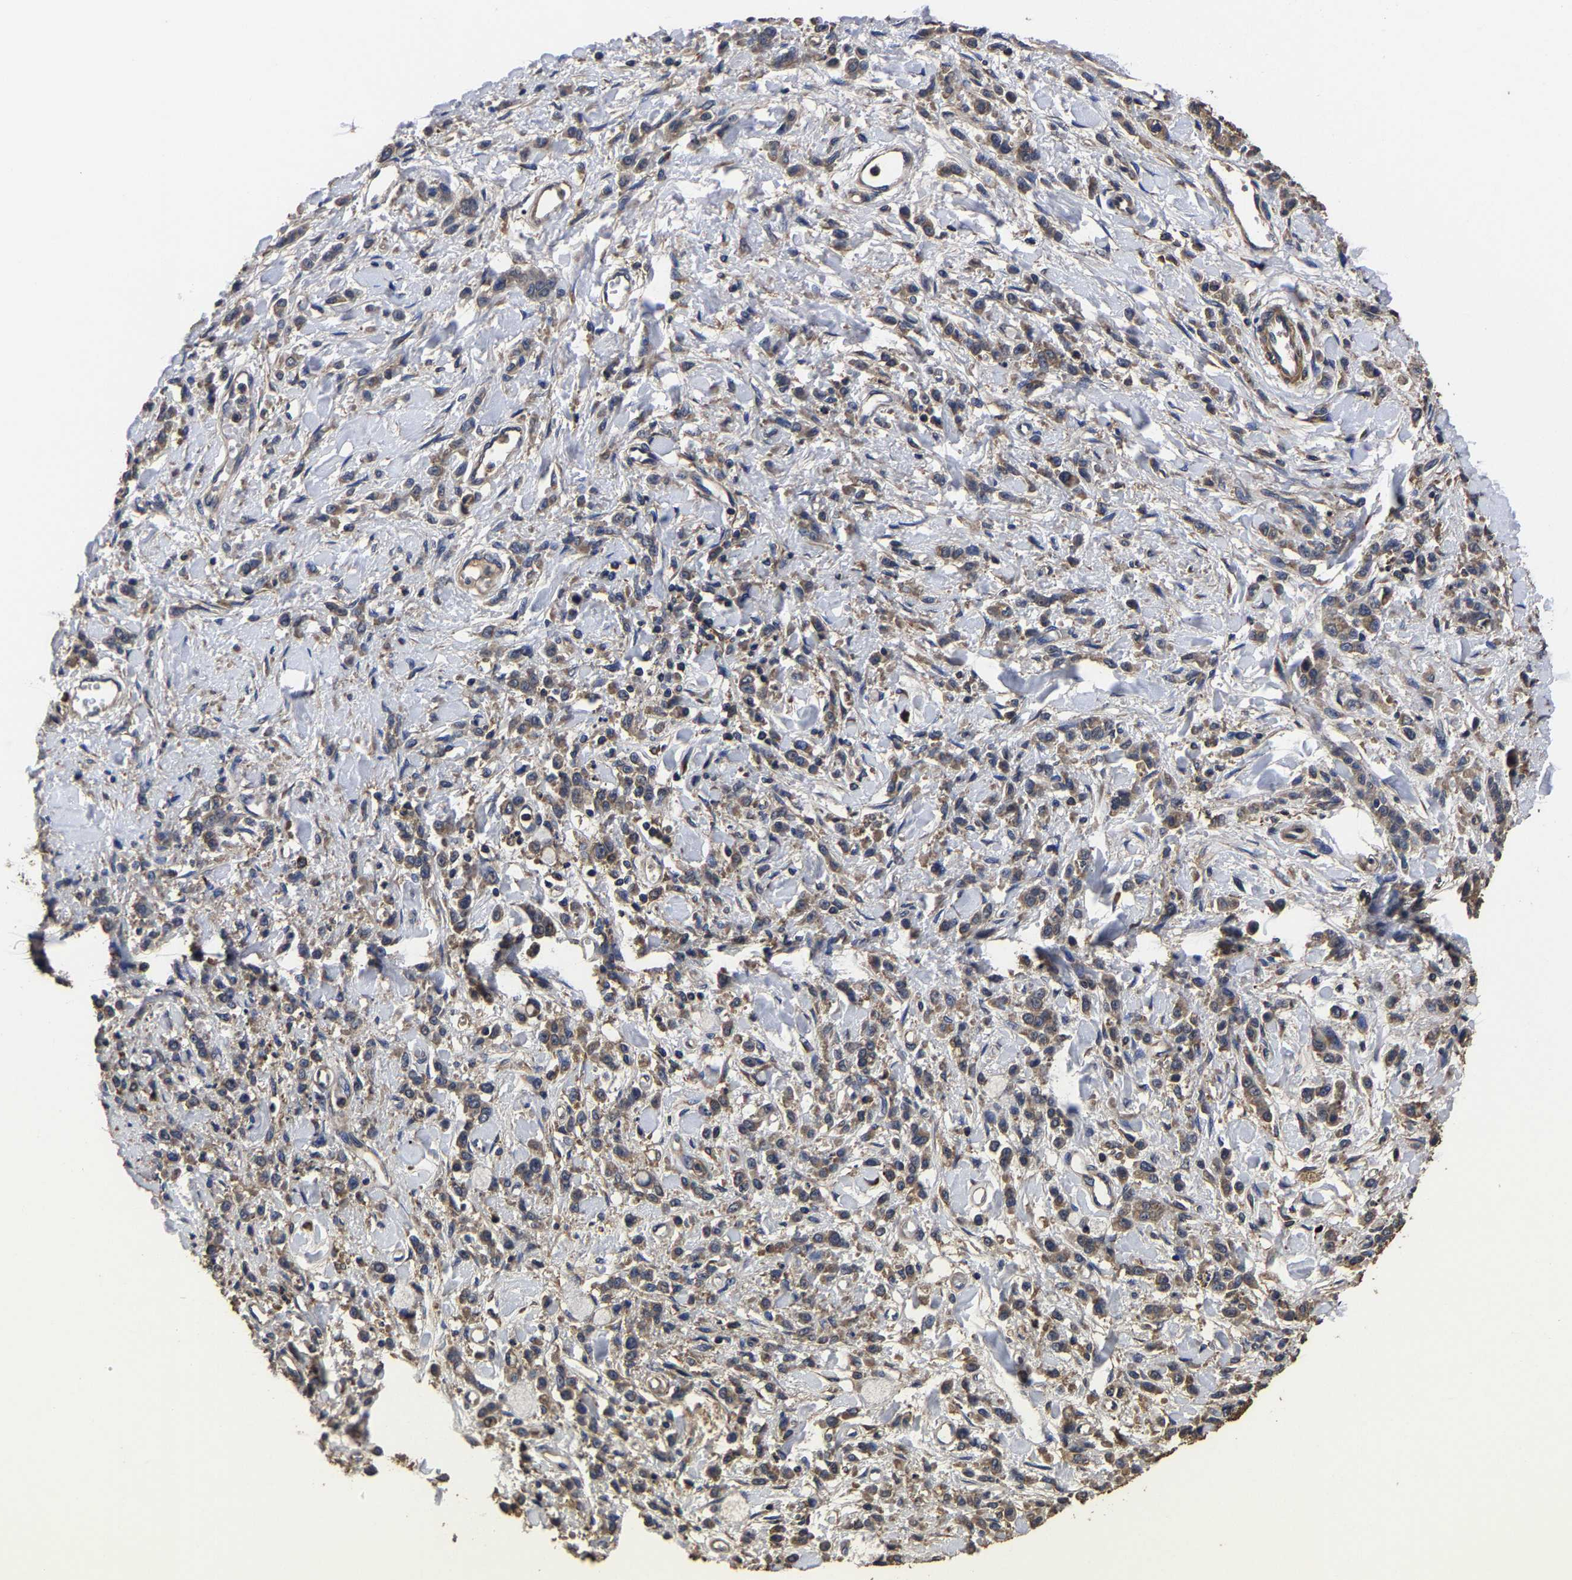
{"staining": {"intensity": "moderate", "quantity": ">75%", "location": "cytoplasmic/membranous"}, "tissue": "stomach cancer", "cell_type": "Tumor cells", "image_type": "cancer", "snomed": [{"axis": "morphology", "description": "Normal tissue, NOS"}, {"axis": "morphology", "description": "Adenocarcinoma, NOS"}, {"axis": "topography", "description": "Stomach"}], "caption": "Immunohistochemistry (IHC) (DAB) staining of stomach cancer (adenocarcinoma) displays moderate cytoplasmic/membranous protein expression in about >75% of tumor cells. Ihc stains the protein in brown and the nuclei are stained blue.", "gene": "ITCH", "patient": {"sex": "male", "age": 82}}